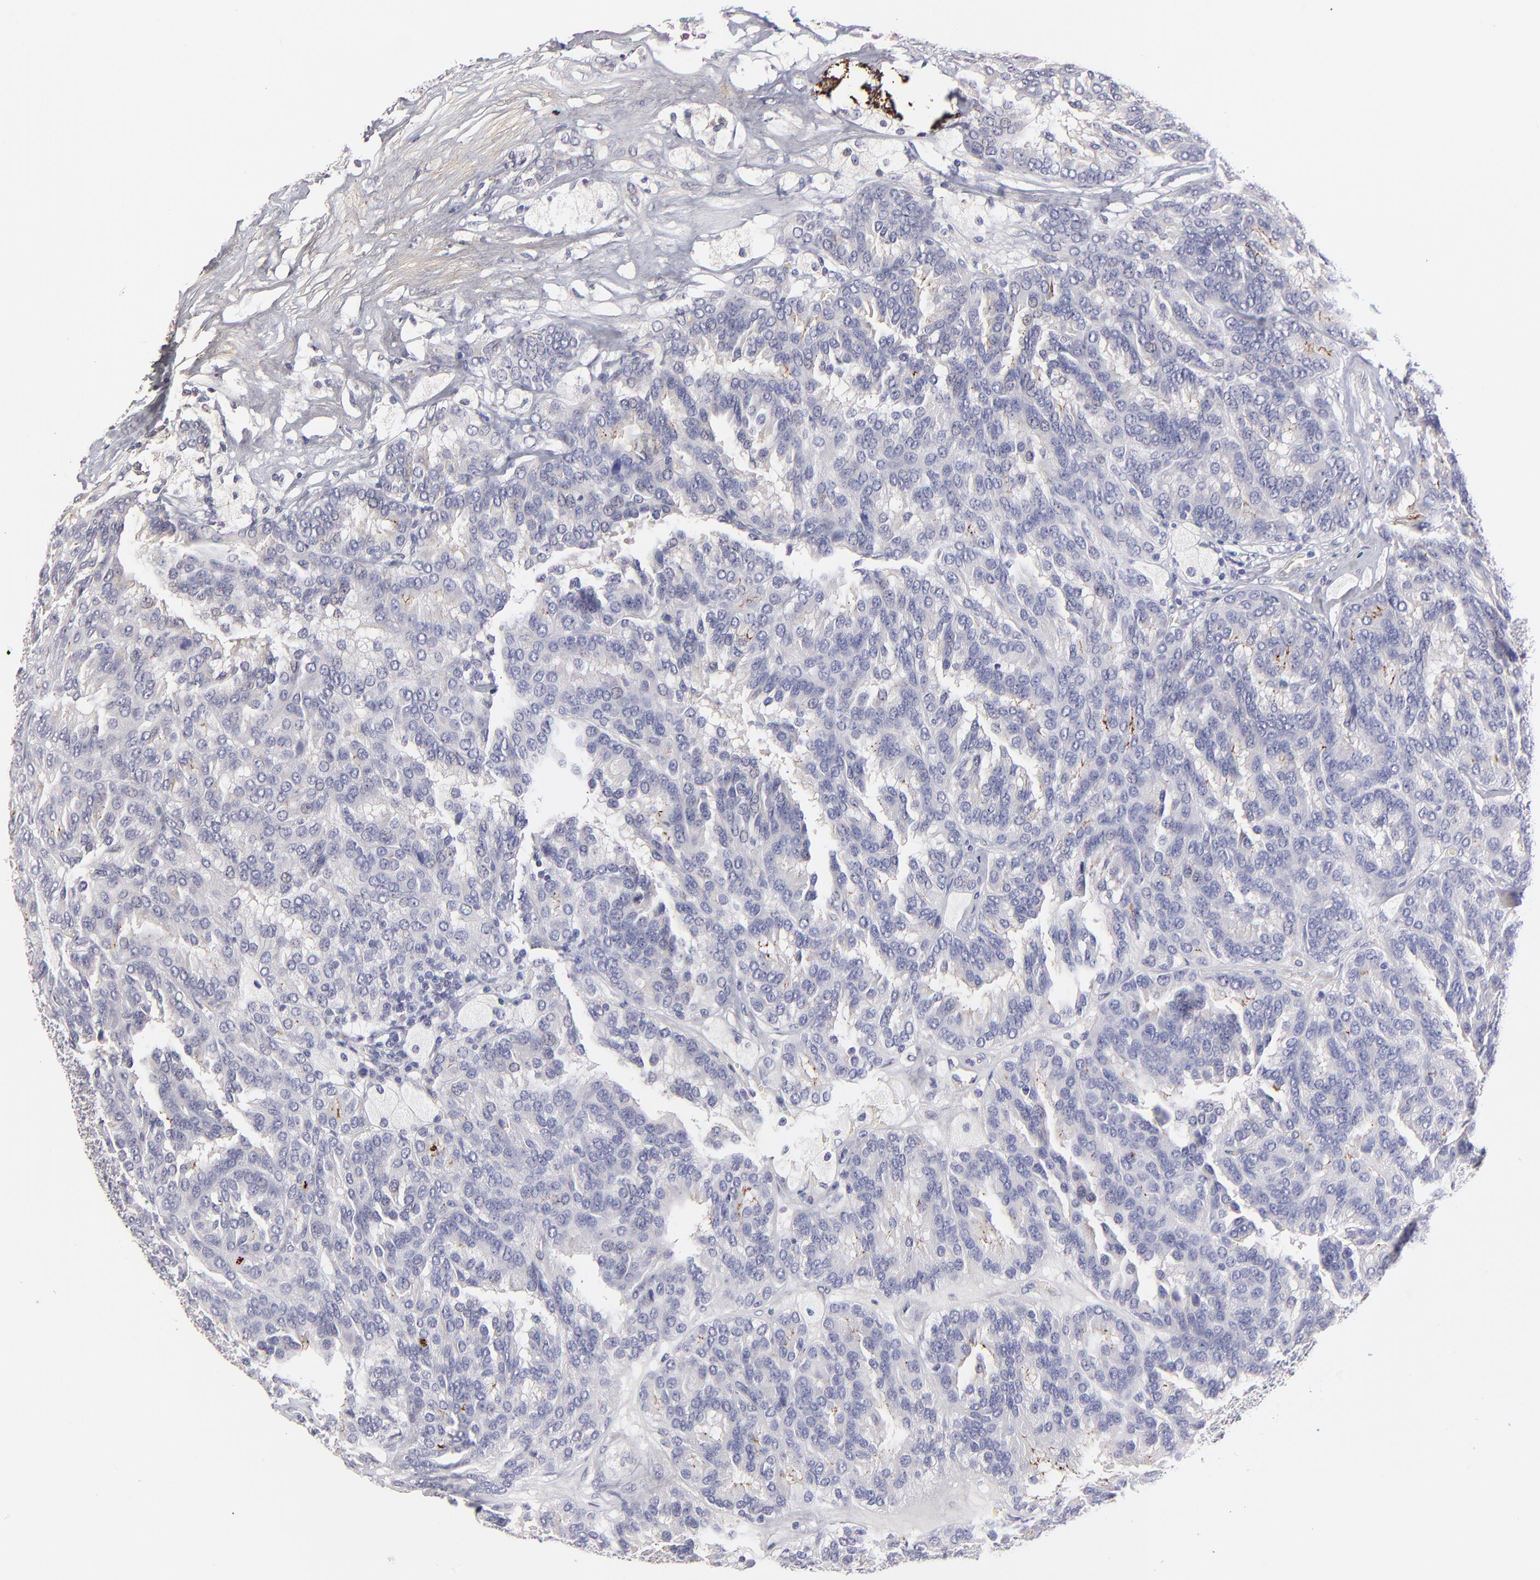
{"staining": {"intensity": "negative", "quantity": "none", "location": "none"}, "tissue": "renal cancer", "cell_type": "Tumor cells", "image_type": "cancer", "snomed": [{"axis": "morphology", "description": "Adenocarcinoma, NOS"}, {"axis": "topography", "description": "Kidney"}], "caption": "High magnification brightfield microscopy of renal adenocarcinoma stained with DAB (brown) and counterstained with hematoxylin (blue): tumor cells show no significant expression.", "gene": "BTG2", "patient": {"sex": "male", "age": 46}}